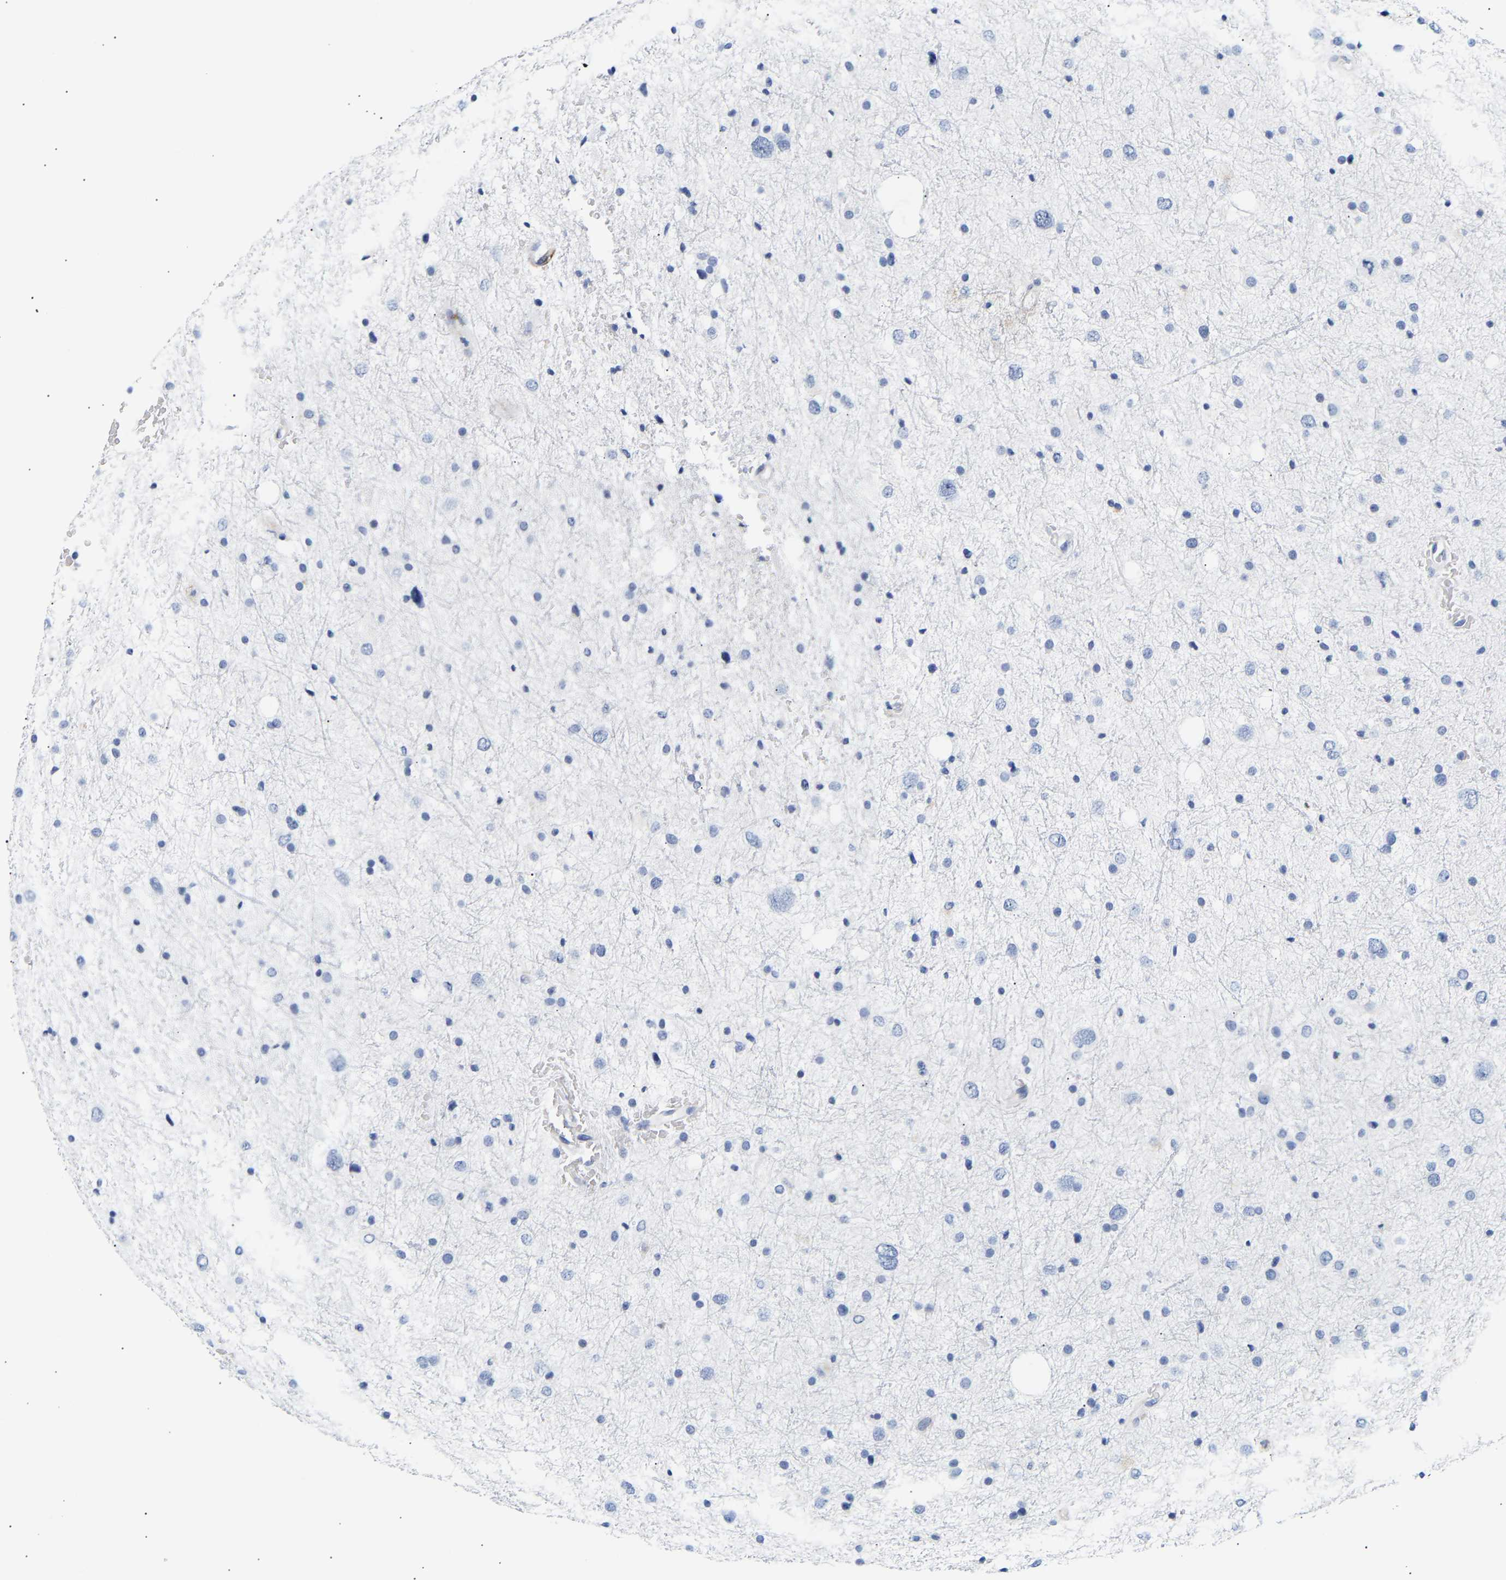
{"staining": {"intensity": "negative", "quantity": "none", "location": "none"}, "tissue": "glioma", "cell_type": "Tumor cells", "image_type": "cancer", "snomed": [{"axis": "morphology", "description": "Glioma, malignant, Low grade"}, {"axis": "topography", "description": "Brain"}], "caption": "The histopathology image exhibits no significant staining in tumor cells of malignant glioma (low-grade). Nuclei are stained in blue.", "gene": "IGFBP7", "patient": {"sex": "female", "age": 37}}